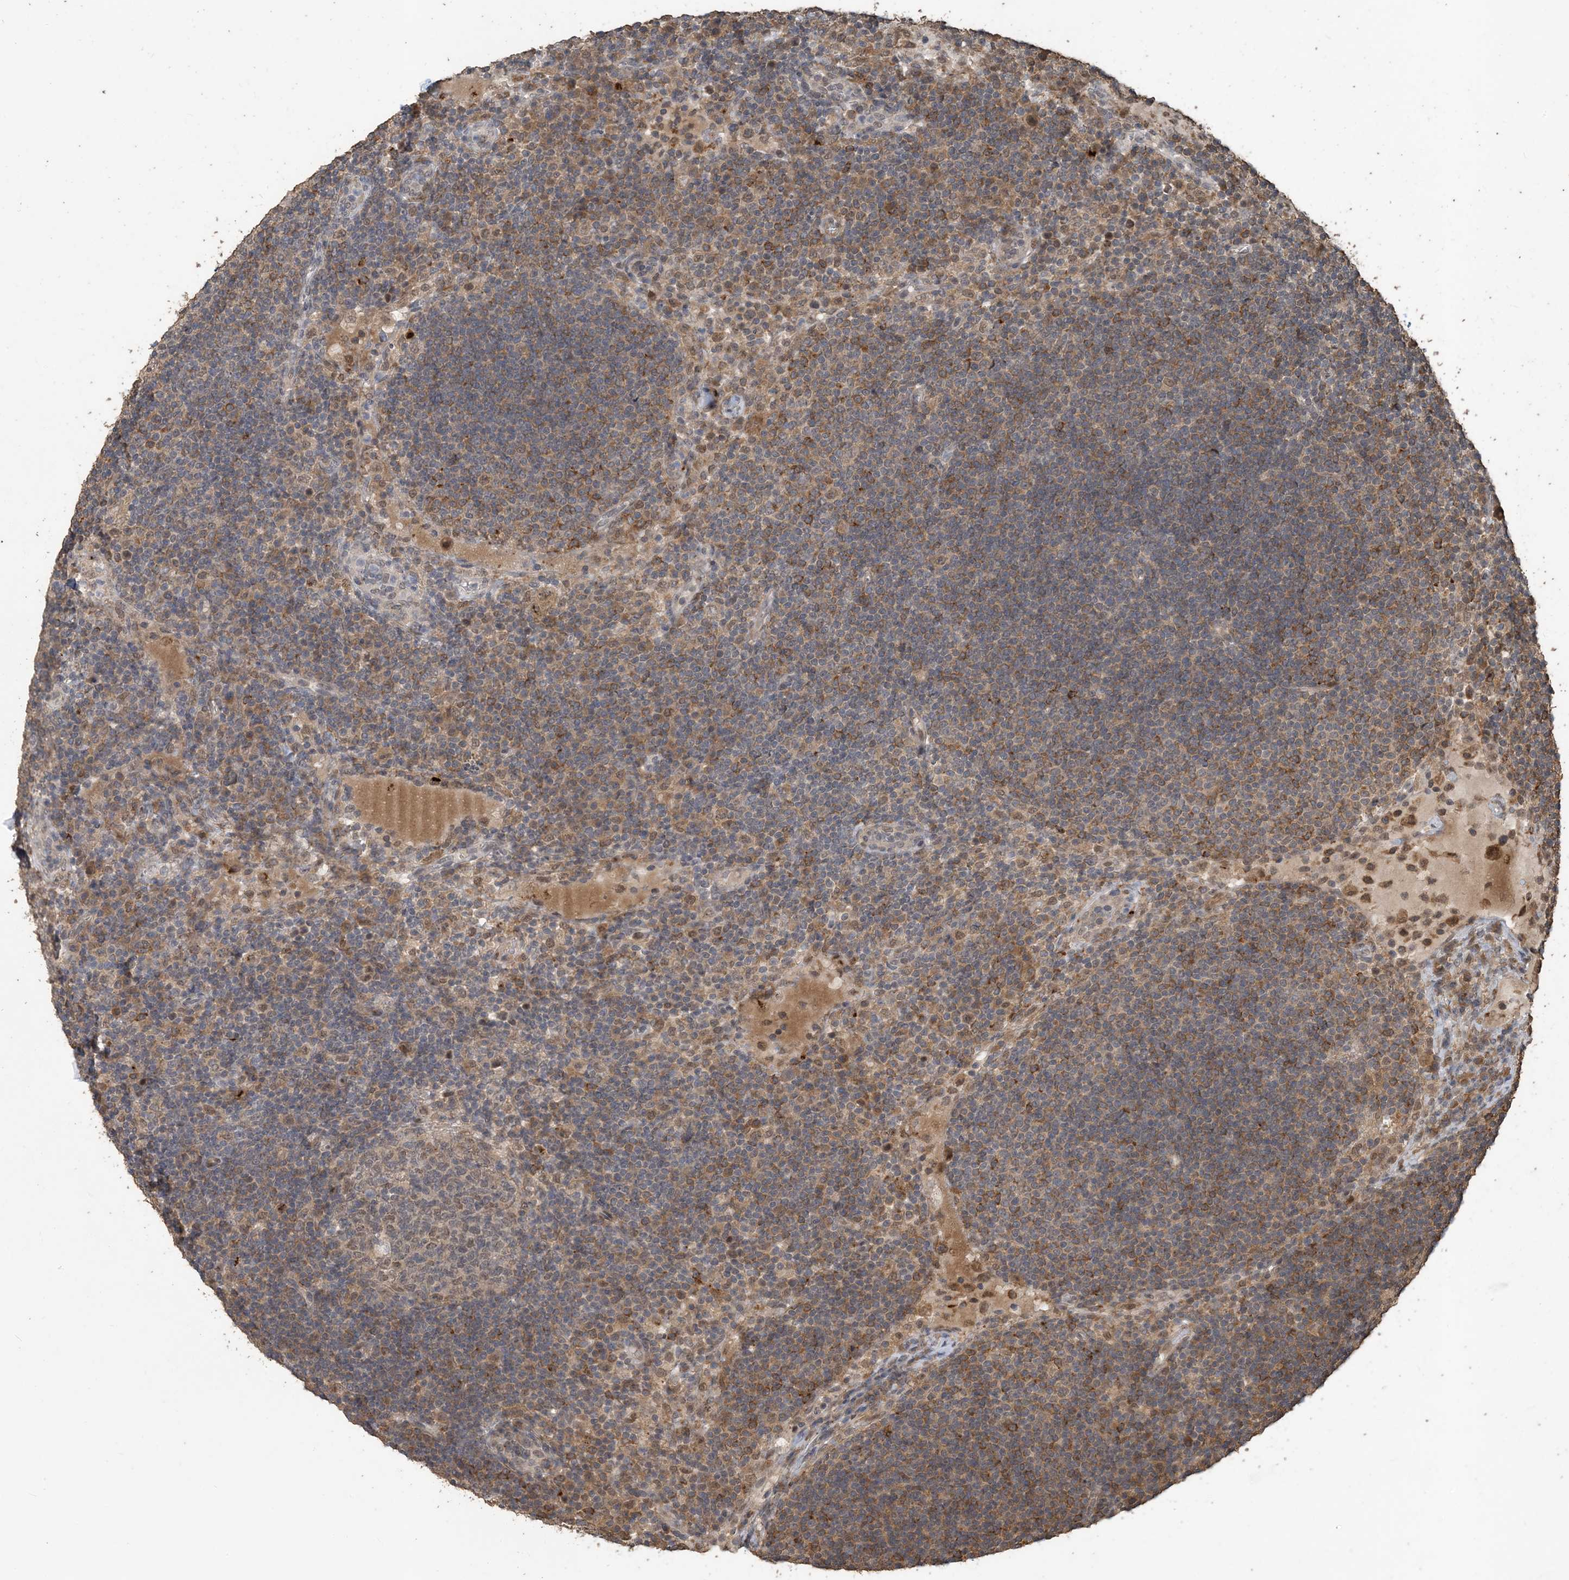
{"staining": {"intensity": "negative", "quantity": "none", "location": "none"}, "tissue": "lymph node", "cell_type": "Germinal center cells", "image_type": "normal", "snomed": [{"axis": "morphology", "description": "Normal tissue, NOS"}, {"axis": "topography", "description": "Lymph node"}], "caption": "Immunohistochemical staining of unremarkable human lymph node demonstrates no significant positivity in germinal center cells. The staining was performed using DAB to visualize the protein expression in brown, while the nuclei were stained in blue with hematoxylin (Magnification: 20x).", "gene": "ZC3H12A", "patient": {"sex": "female", "age": 53}}